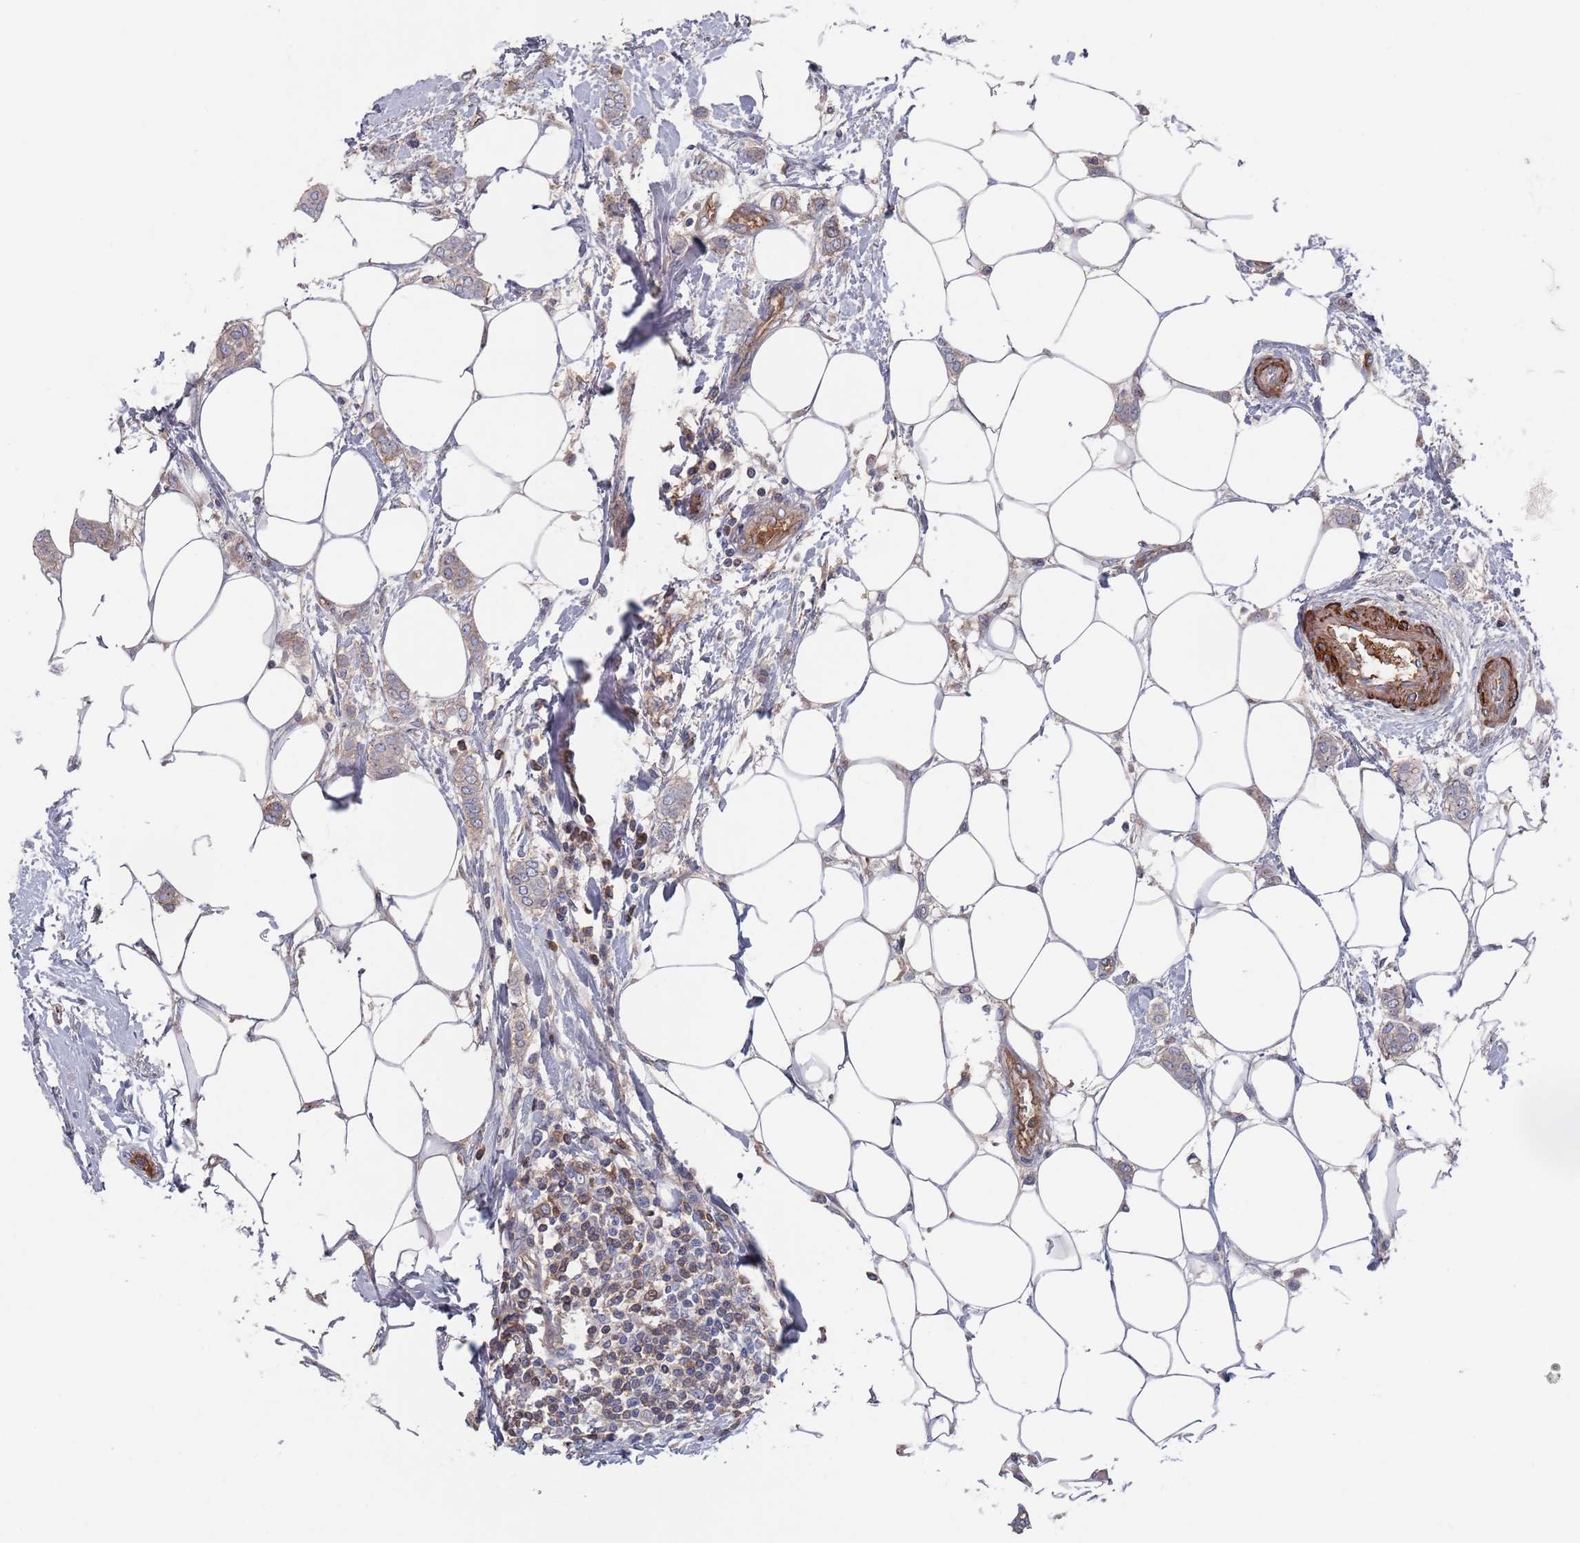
{"staining": {"intensity": "negative", "quantity": "none", "location": "none"}, "tissue": "breast cancer", "cell_type": "Tumor cells", "image_type": "cancer", "snomed": [{"axis": "morphology", "description": "Duct carcinoma"}, {"axis": "topography", "description": "Breast"}], "caption": "Protein analysis of breast cancer exhibits no significant expression in tumor cells.", "gene": "PLEKHA4", "patient": {"sex": "female", "age": 72}}